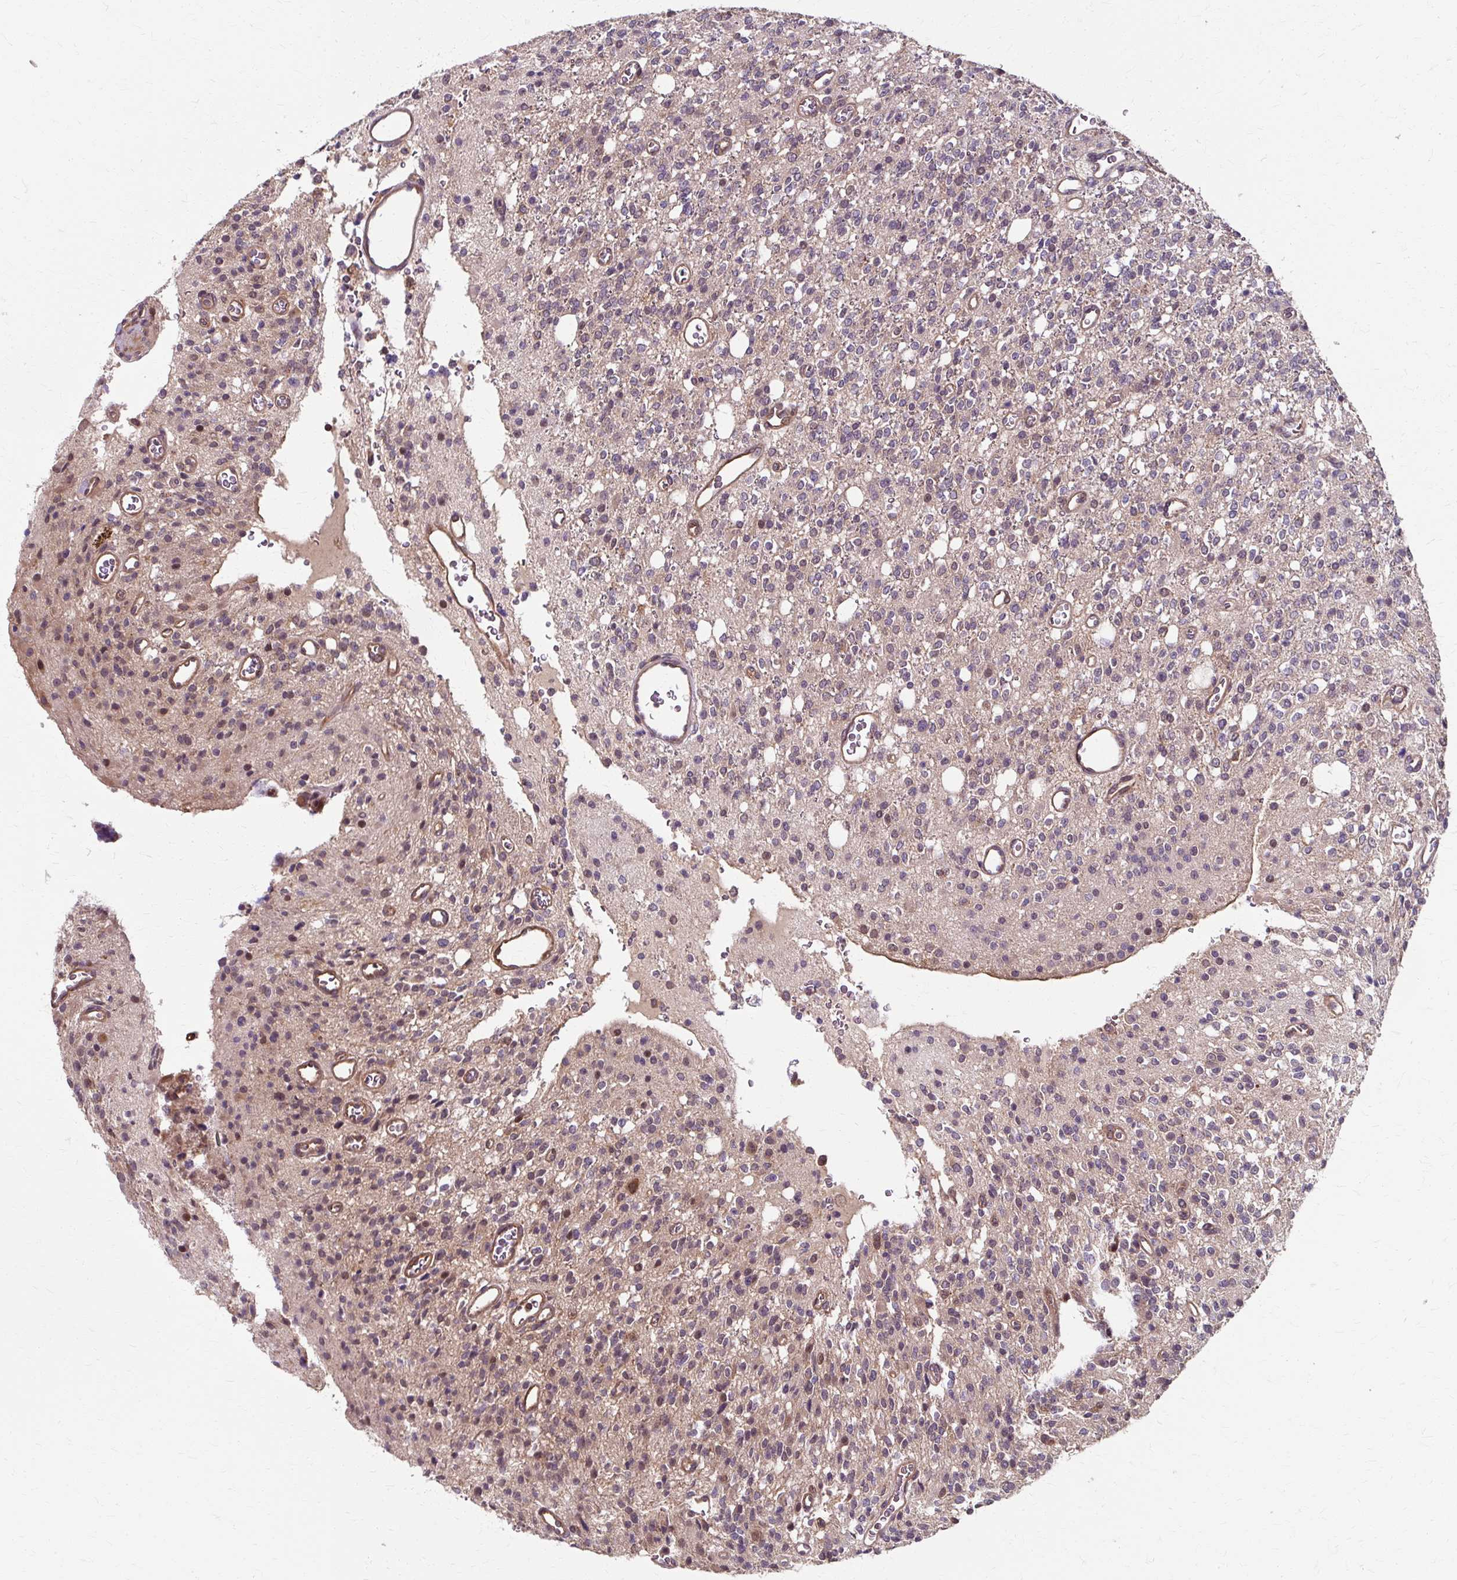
{"staining": {"intensity": "weak", "quantity": "25%-75%", "location": "cytoplasmic/membranous,nuclear"}, "tissue": "glioma", "cell_type": "Tumor cells", "image_type": "cancer", "snomed": [{"axis": "morphology", "description": "Glioma, malignant, High grade"}, {"axis": "topography", "description": "Brain"}], "caption": "Malignant high-grade glioma stained with a brown dye displays weak cytoplasmic/membranous and nuclear positive positivity in approximately 25%-75% of tumor cells.", "gene": "ZNF555", "patient": {"sex": "male", "age": 34}}